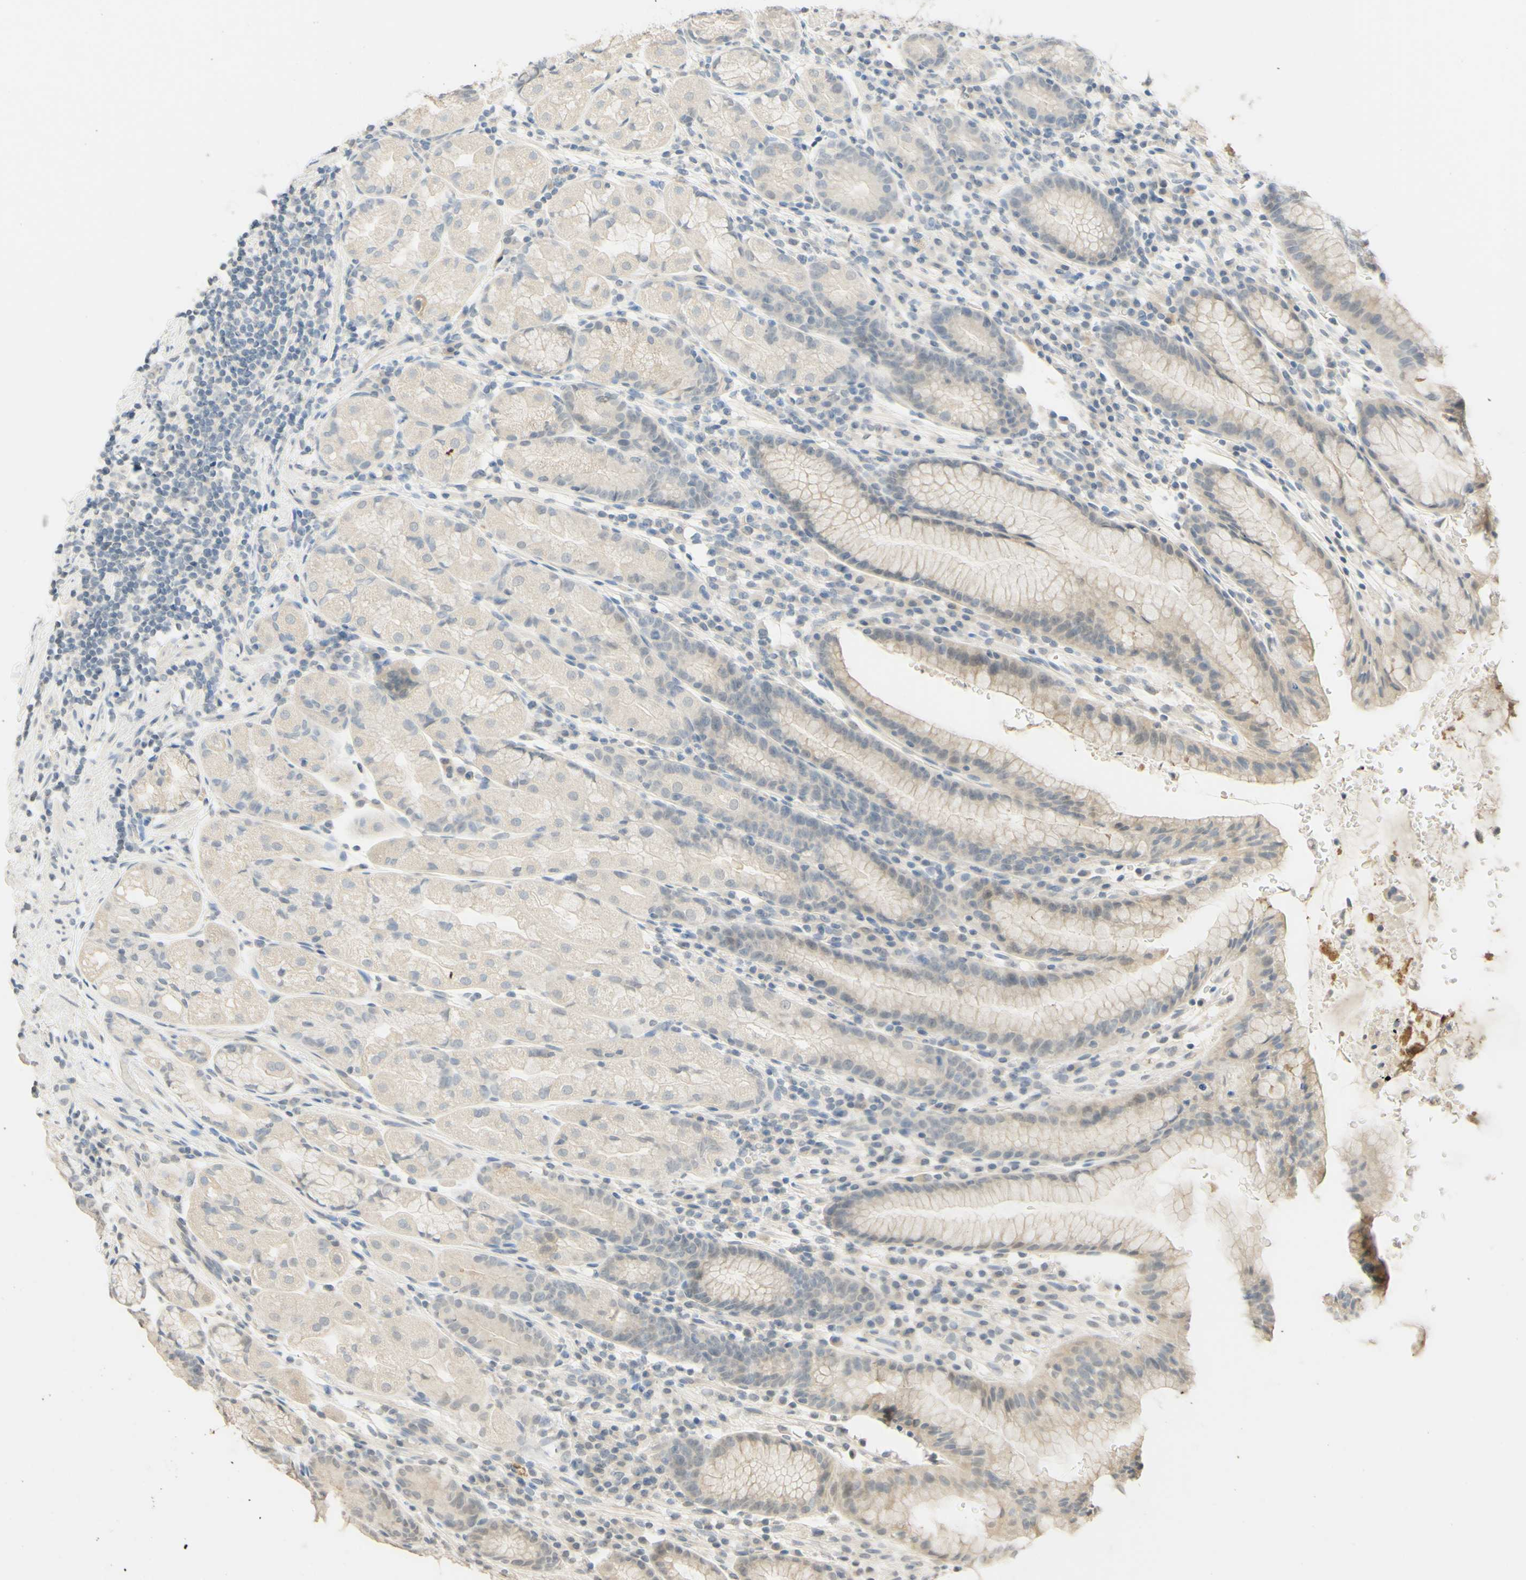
{"staining": {"intensity": "weak", "quantity": ">75%", "location": "cytoplasmic/membranous"}, "tissue": "stomach", "cell_type": "Glandular cells", "image_type": "normal", "snomed": [{"axis": "morphology", "description": "Normal tissue, NOS"}, {"axis": "topography", "description": "Stomach, lower"}], "caption": "A brown stain labels weak cytoplasmic/membranous staining of a protein in glandular cells of benign stomach.", "gene": "MAG", "patient": {"sex": "male", "age": 52}}